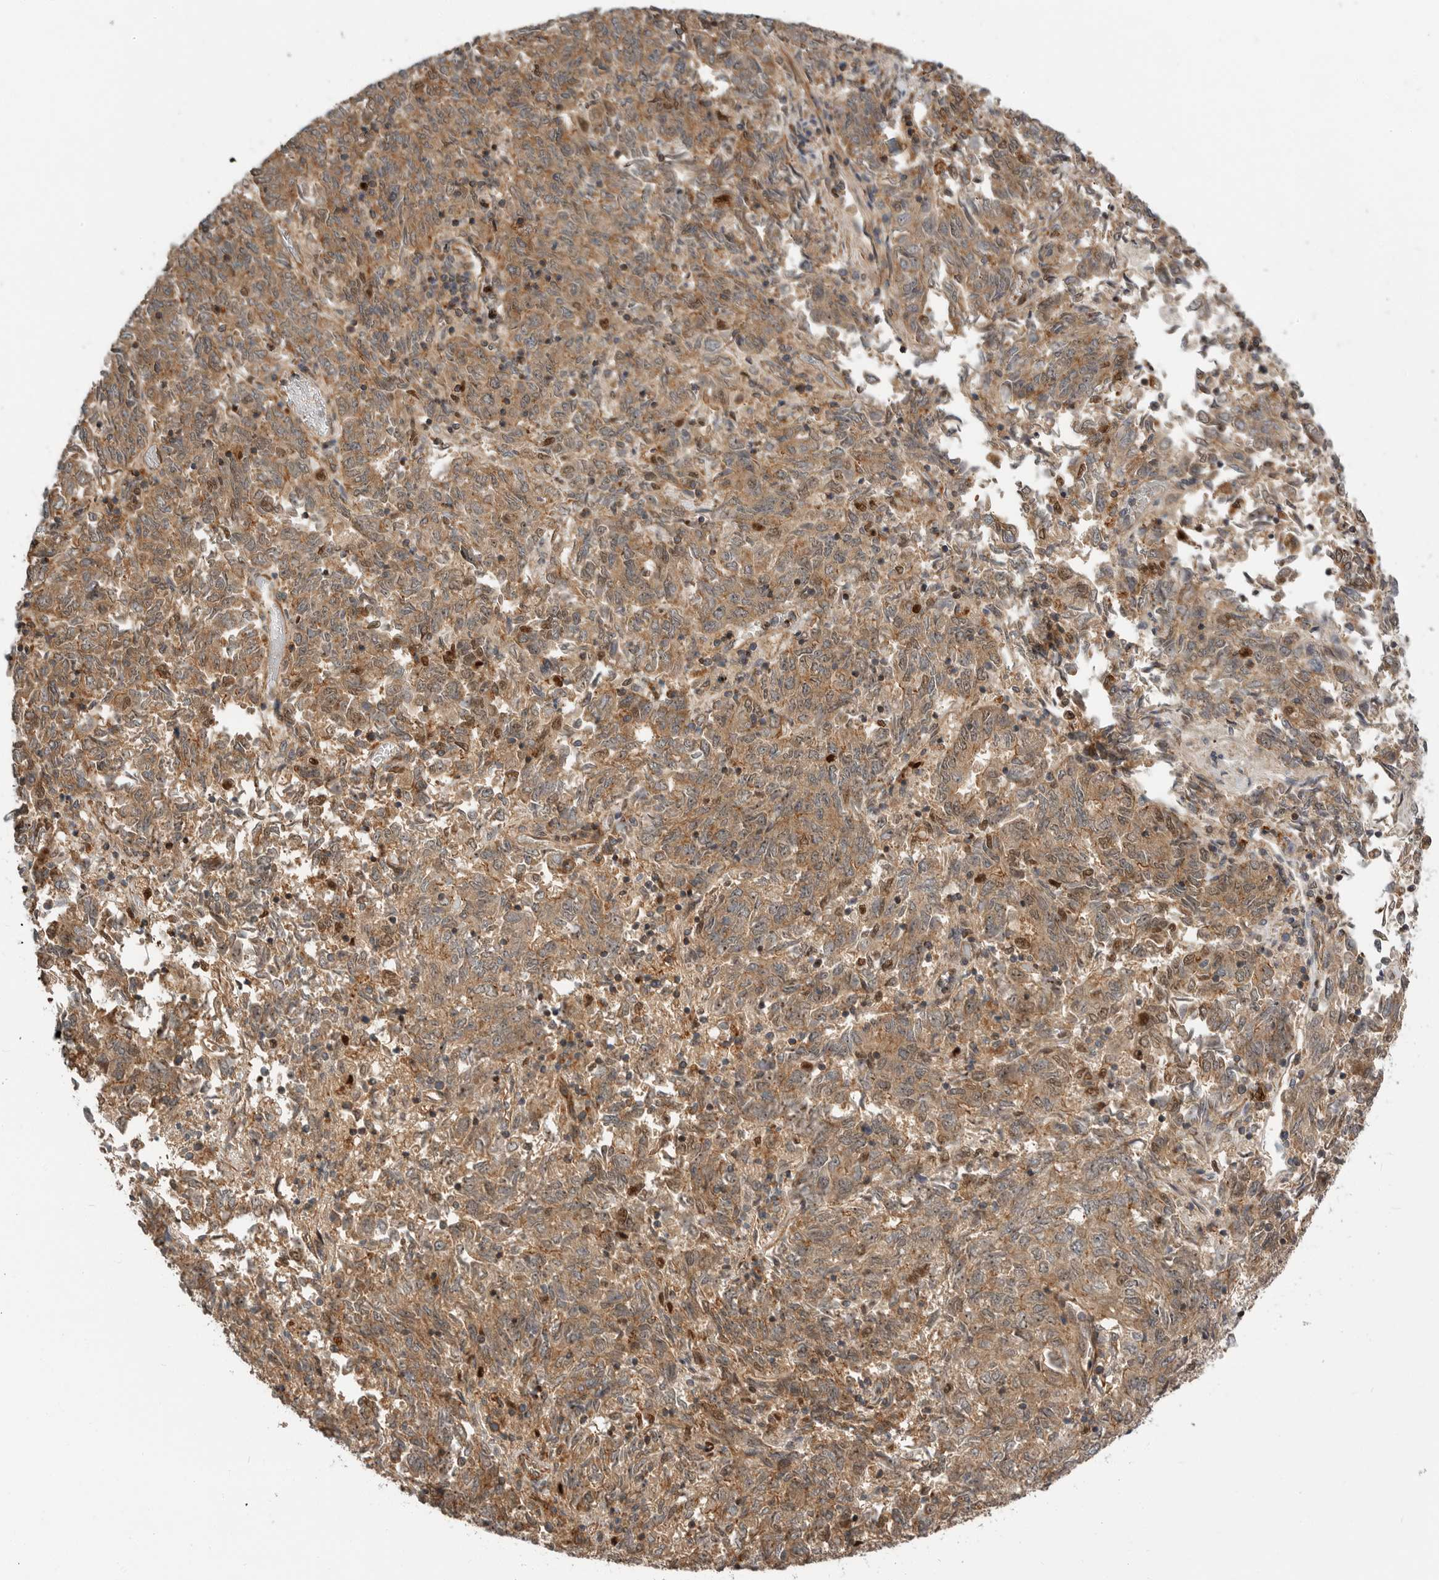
{"staining": {"intensity": "moderate", "quantity": ">75%", "location": "cytoplasmic/membranous,nuclear"}, "tissue": "endometrial cancer", "cell_type": "Tumor cells", "image_type": "cancer", "snomed": [{"axis": "morphology", "description": "Adenocarcinoma, NOS"}, {"axis": "topography", "description": "Endometrium"}], "caption": "Human endometrial adenocarcinoma stained with a brown dye demonstrates moderate cytoplasmic/membranous and nuclear positive expression in about >75% of tumor cells.", "gene": "STRAP", "patient": {"sex": "female", "age": 80}}